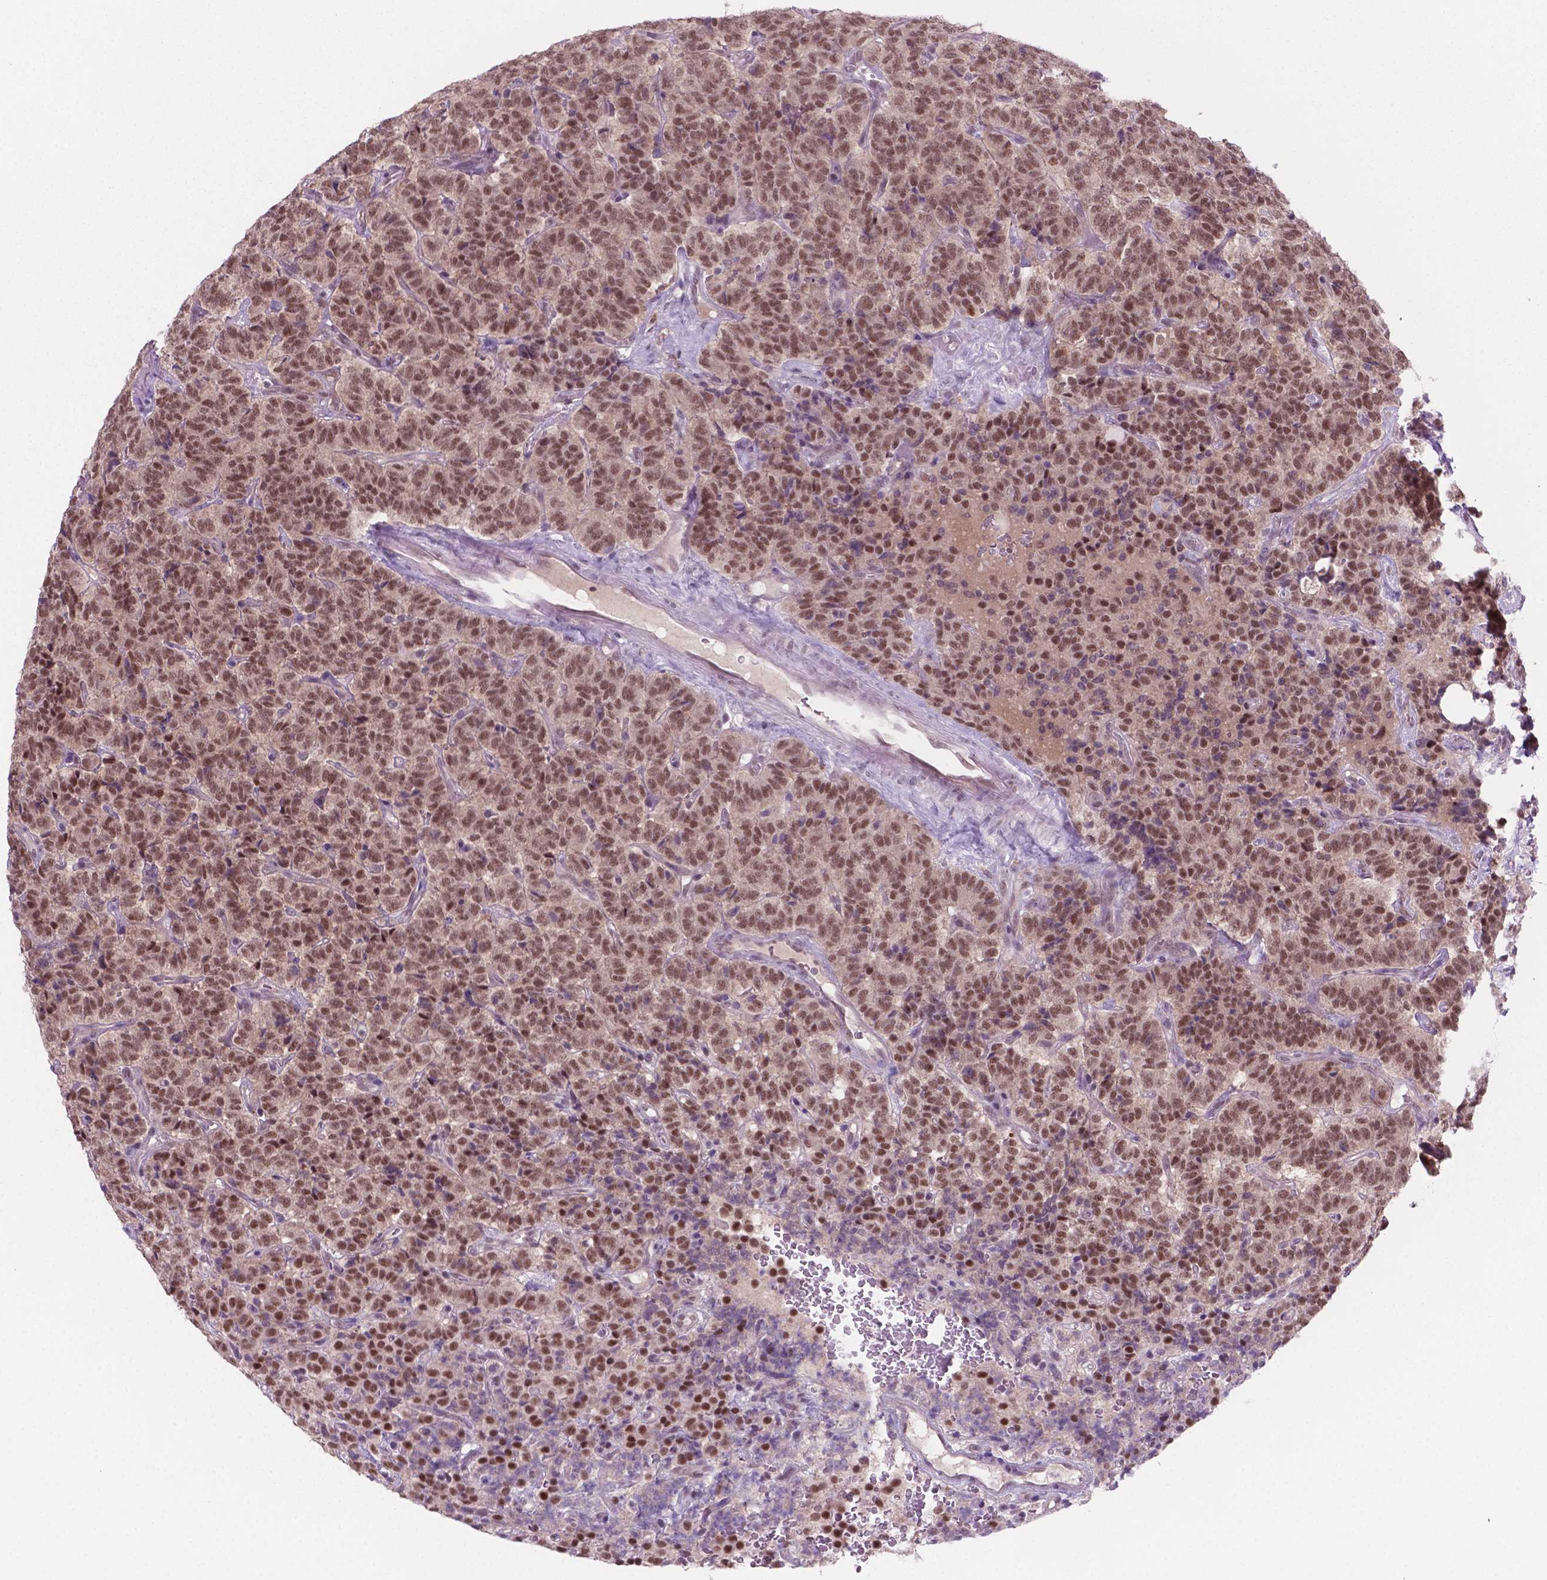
{"staining": {"intensity": "moderate", "quantity": ">75%", "location": "nuclear"}, "tissue": "carcinoid", "cell_type": "Tumor cells", "image_type": "cancer", "snomed": [{"axis": "morphology", "description": "Carcinoid, malignant, NOS"}, {"axis": "topography", "description": "Pancreas"}], "caption": "Malignant carcinoid tissue reveals moderate nuclear positivity in about >75% of tumor cells", "gene": "PHAX", "patient": {"sex": "male", "age": 36}}